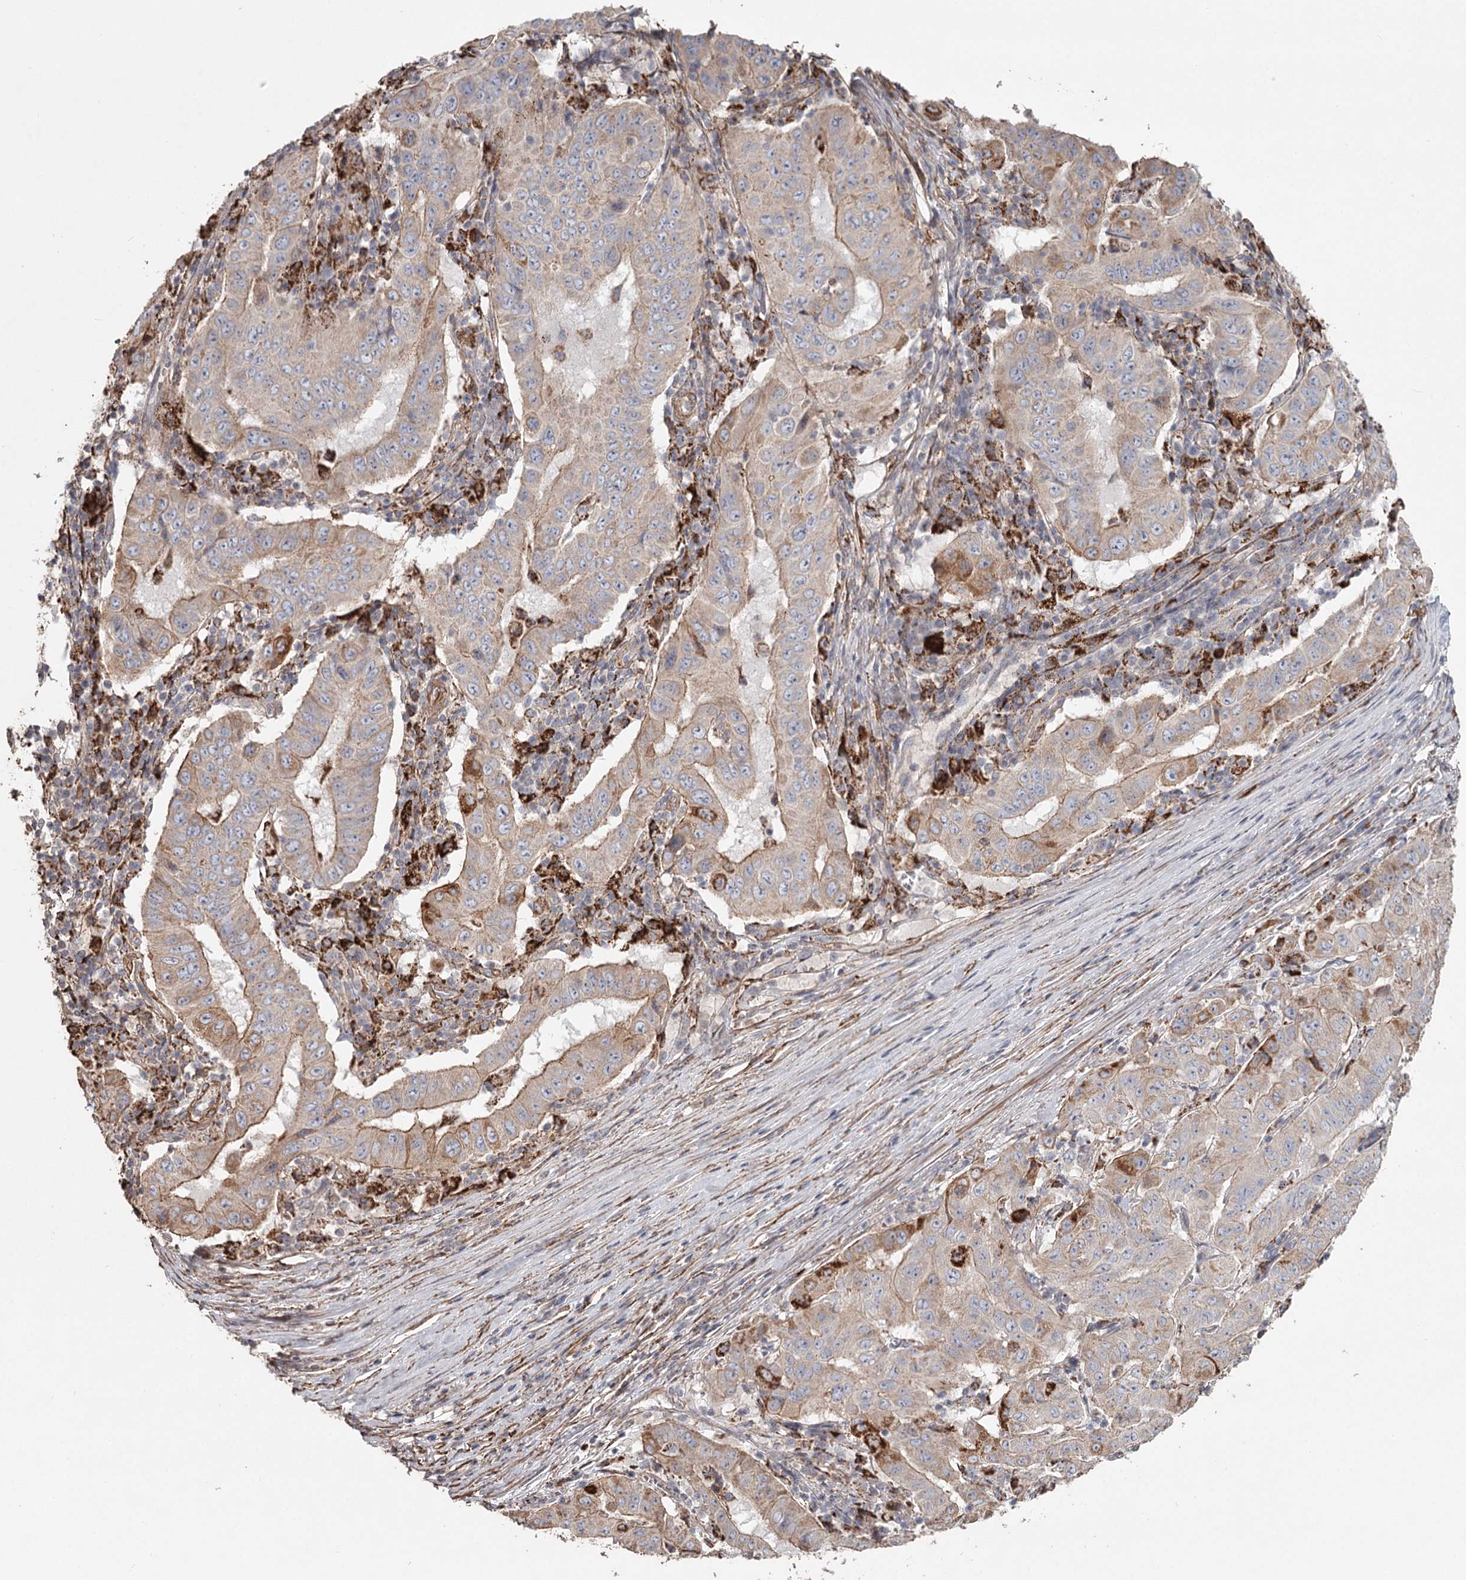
{"staining": {"intensity": "moderate", "quantity": ">75%", "location": "cytoplasmic/membranous"}, "tissue": "pancreatic cancer", "cell_type": "Tumor cells", "image_type": "cancer", "snomed": [{"axis": "morphology", "description": "Adenocarcinoma, NOS"}, {"axis": "topography", "description": "Pancreas"}], "caption": "IHC (DAB) staining of pancreatic adenocarcinoma reveals moderate cytoplasmic/membranous protein expression in about >75% of tumor cells. Using DAB (brown) and hematoxylin (blue) stains, captured at high magnification using brightfield microscopy.", "gene": "DHRS9", "patient": {"sex": "male", "age": 63}}